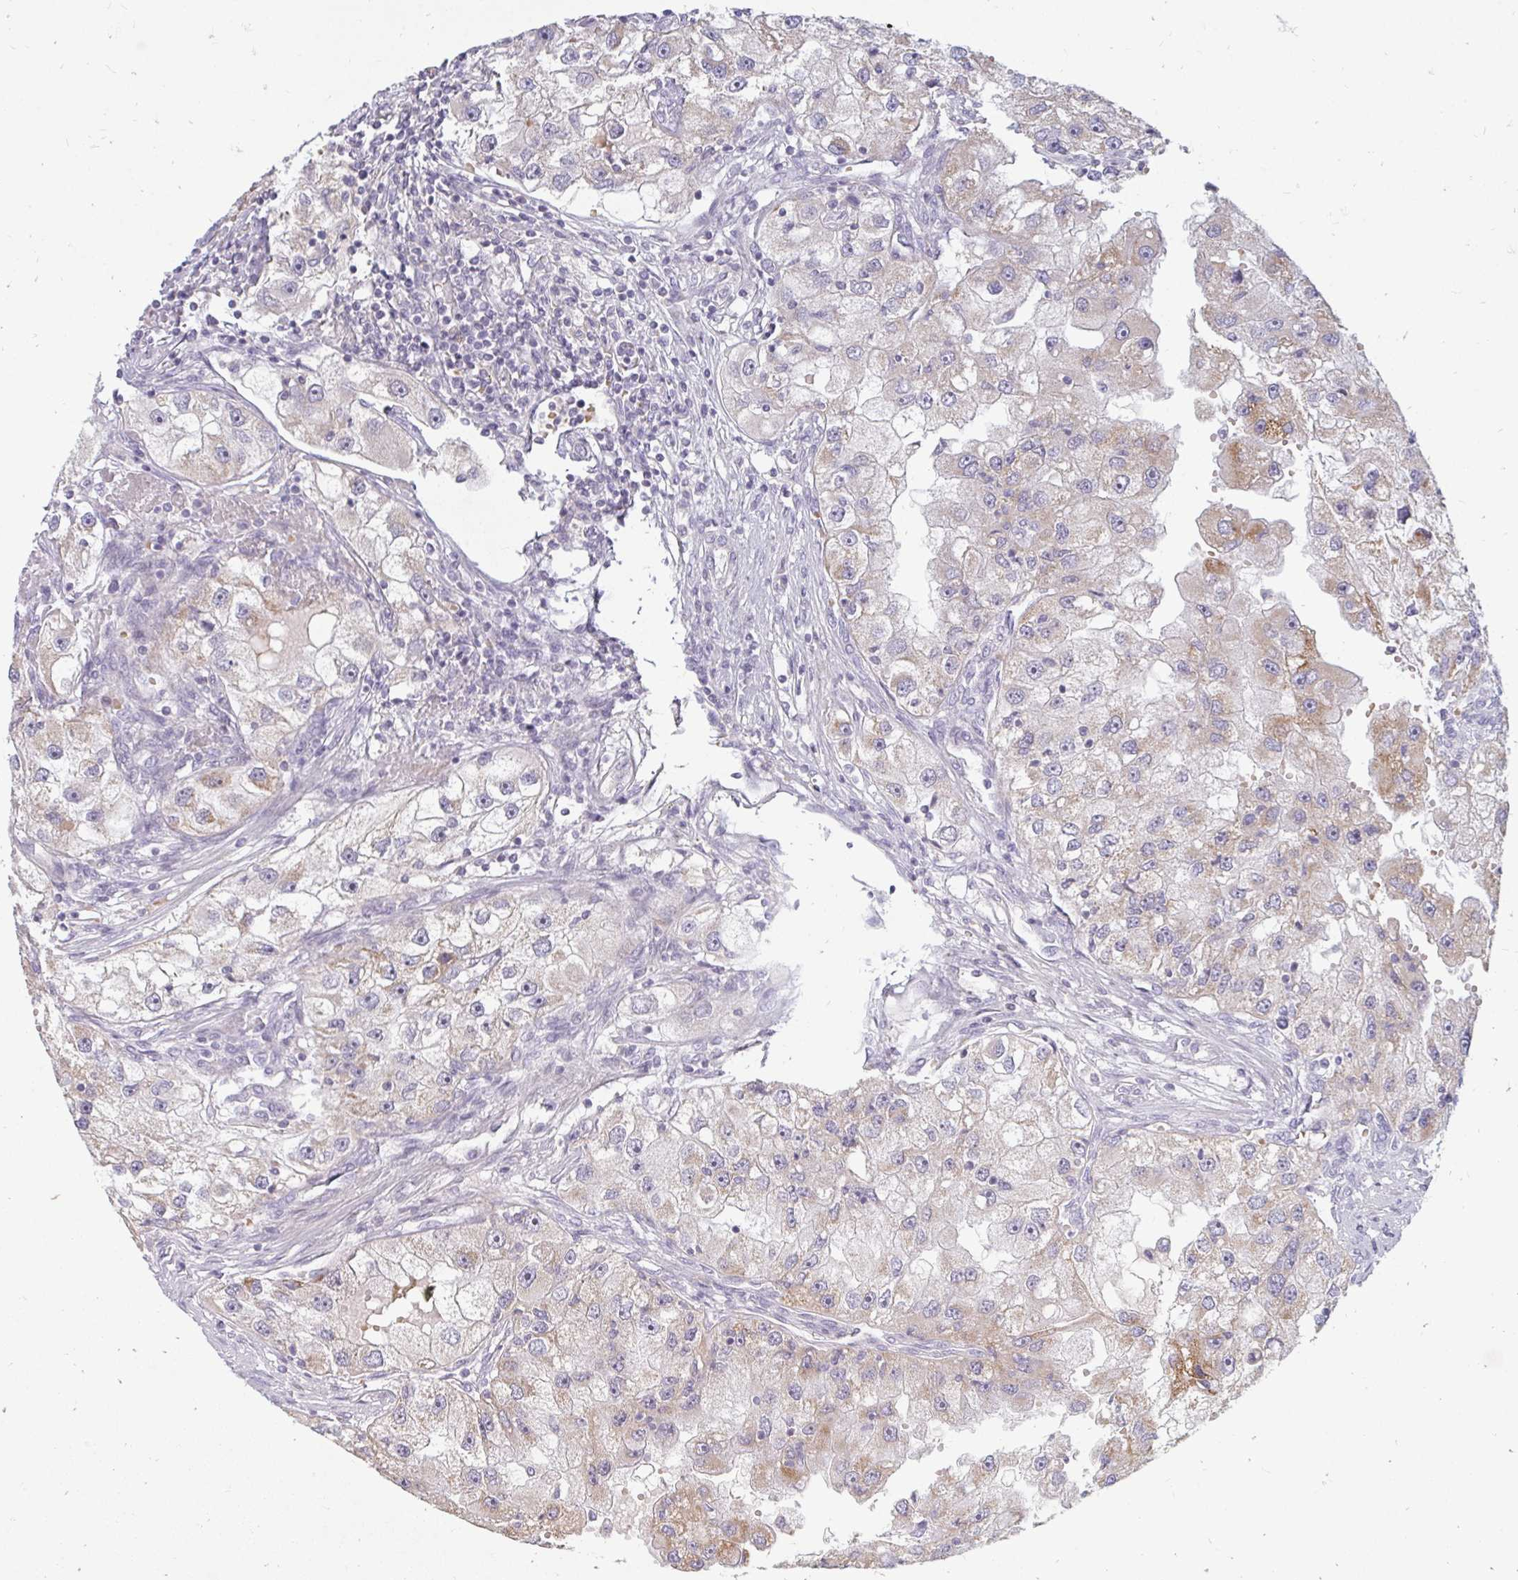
{"staining": {"intensity": "weak", "quantity": "25%-75%", "location": "cytoplasmic/membranous"}, "tissue": "renal cancer", "cell_type": "Tumor cells", "image_type": "cancer", "snomed": [{"axis": "morphology", "description": "Adenocarcinoma, NOS"}, {"axis": "topography", "description": "Kidney"}], "caption": "IHC histopathology image of adenocarcinoma (renal) stained for a protein (brown), which displays low levels of weak cytoplasmic/membranous staining in about 25%-75% of tumor cells.", "gene": "RAB33A", "patient": {"sex": "male", "age": 63}}